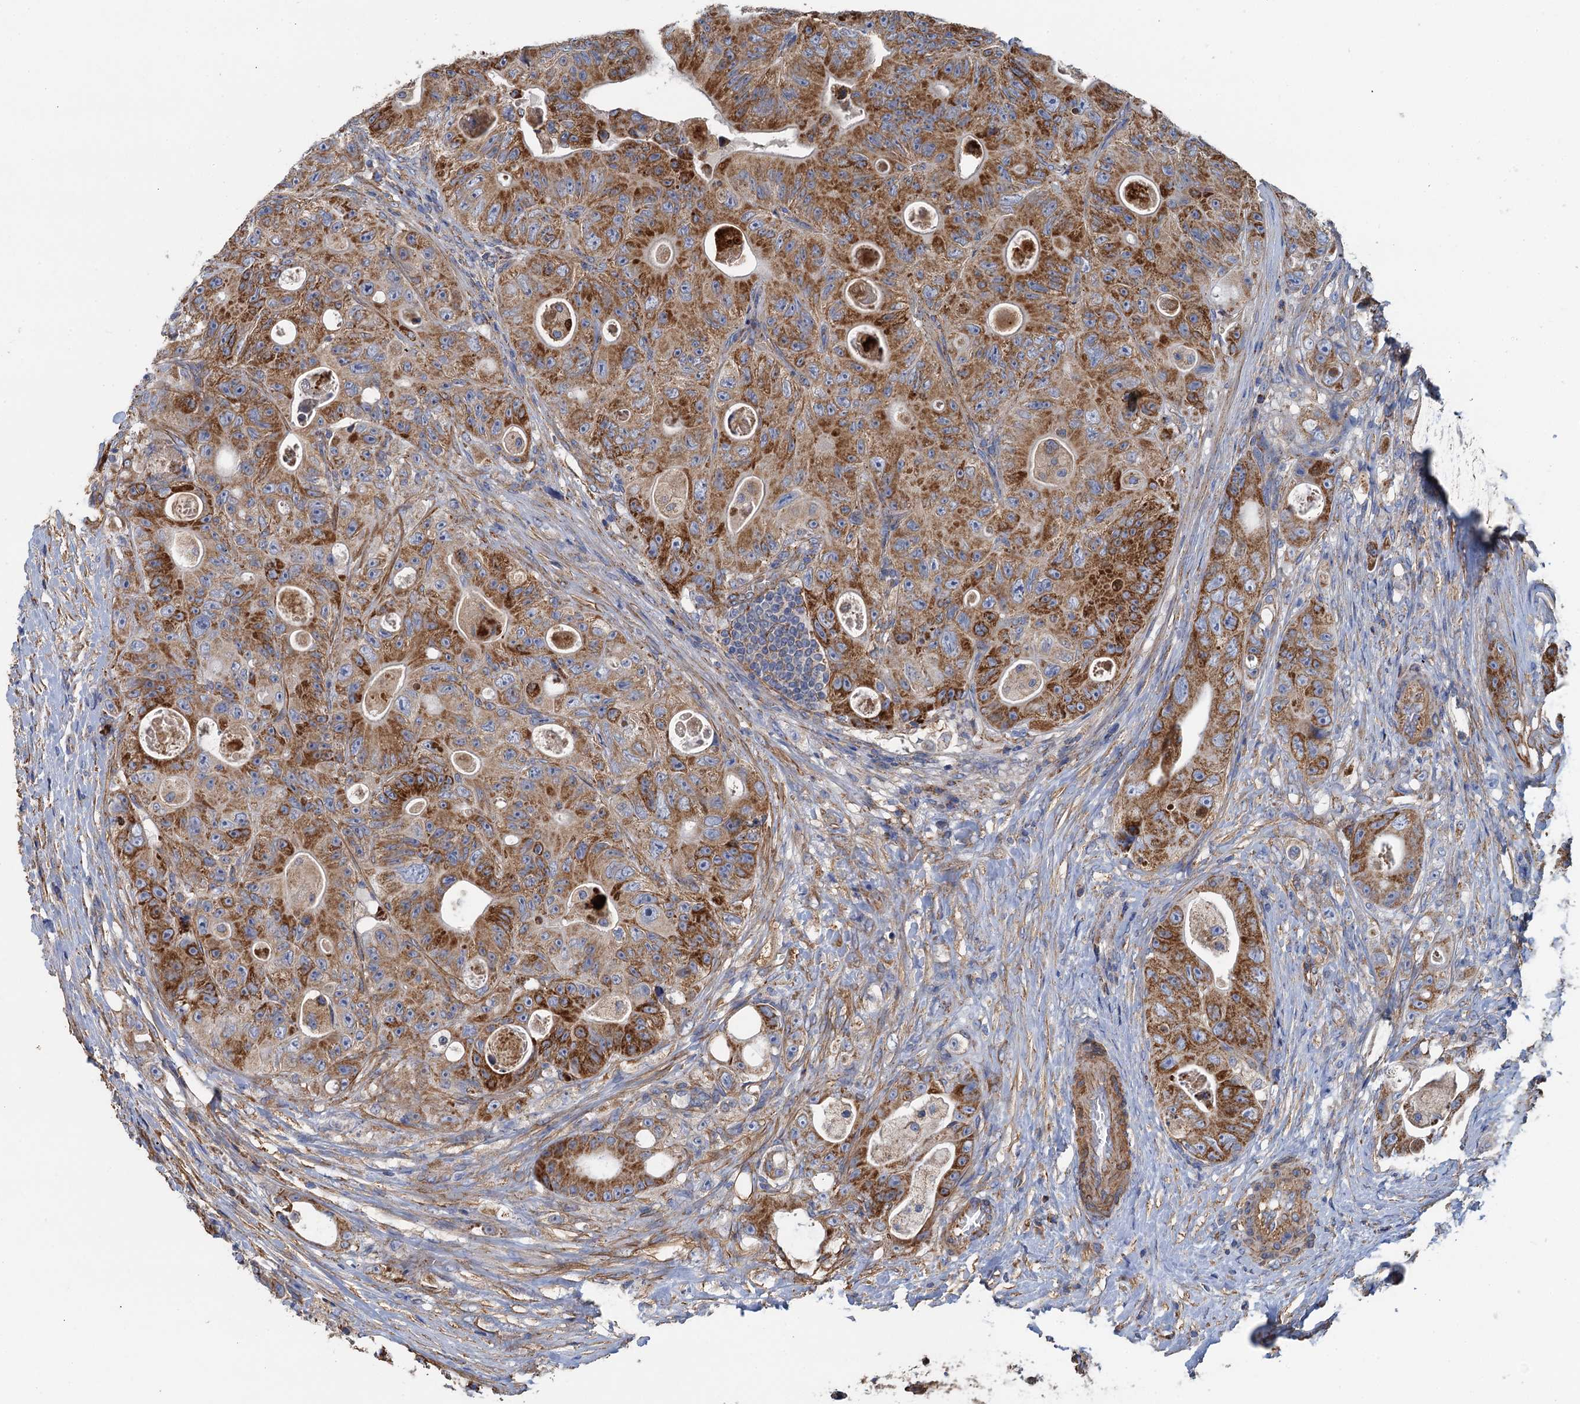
{"staining": {"intensity": "moderate", "quantity": "25%-75%", "location": "cytoplasmic/membranous"}, "tissue": "colorectal cancer", "cell_type": "Tumor cells", "image_type": "cancer", "snomed": [{"axis": "morphology", "description": "Adenocarcinoma, NOS"}, {"axis": "topography", "description": "Colon"}], "caption": "This is a histology image of immunohistochemistry staining of colorectal cancer (adenocarcinoma), which shows moderate expression in the cytoplasmic/membranous of tumor cells.", "gene": "GCSH", "patient": {"sex": "female", "age": 46}}